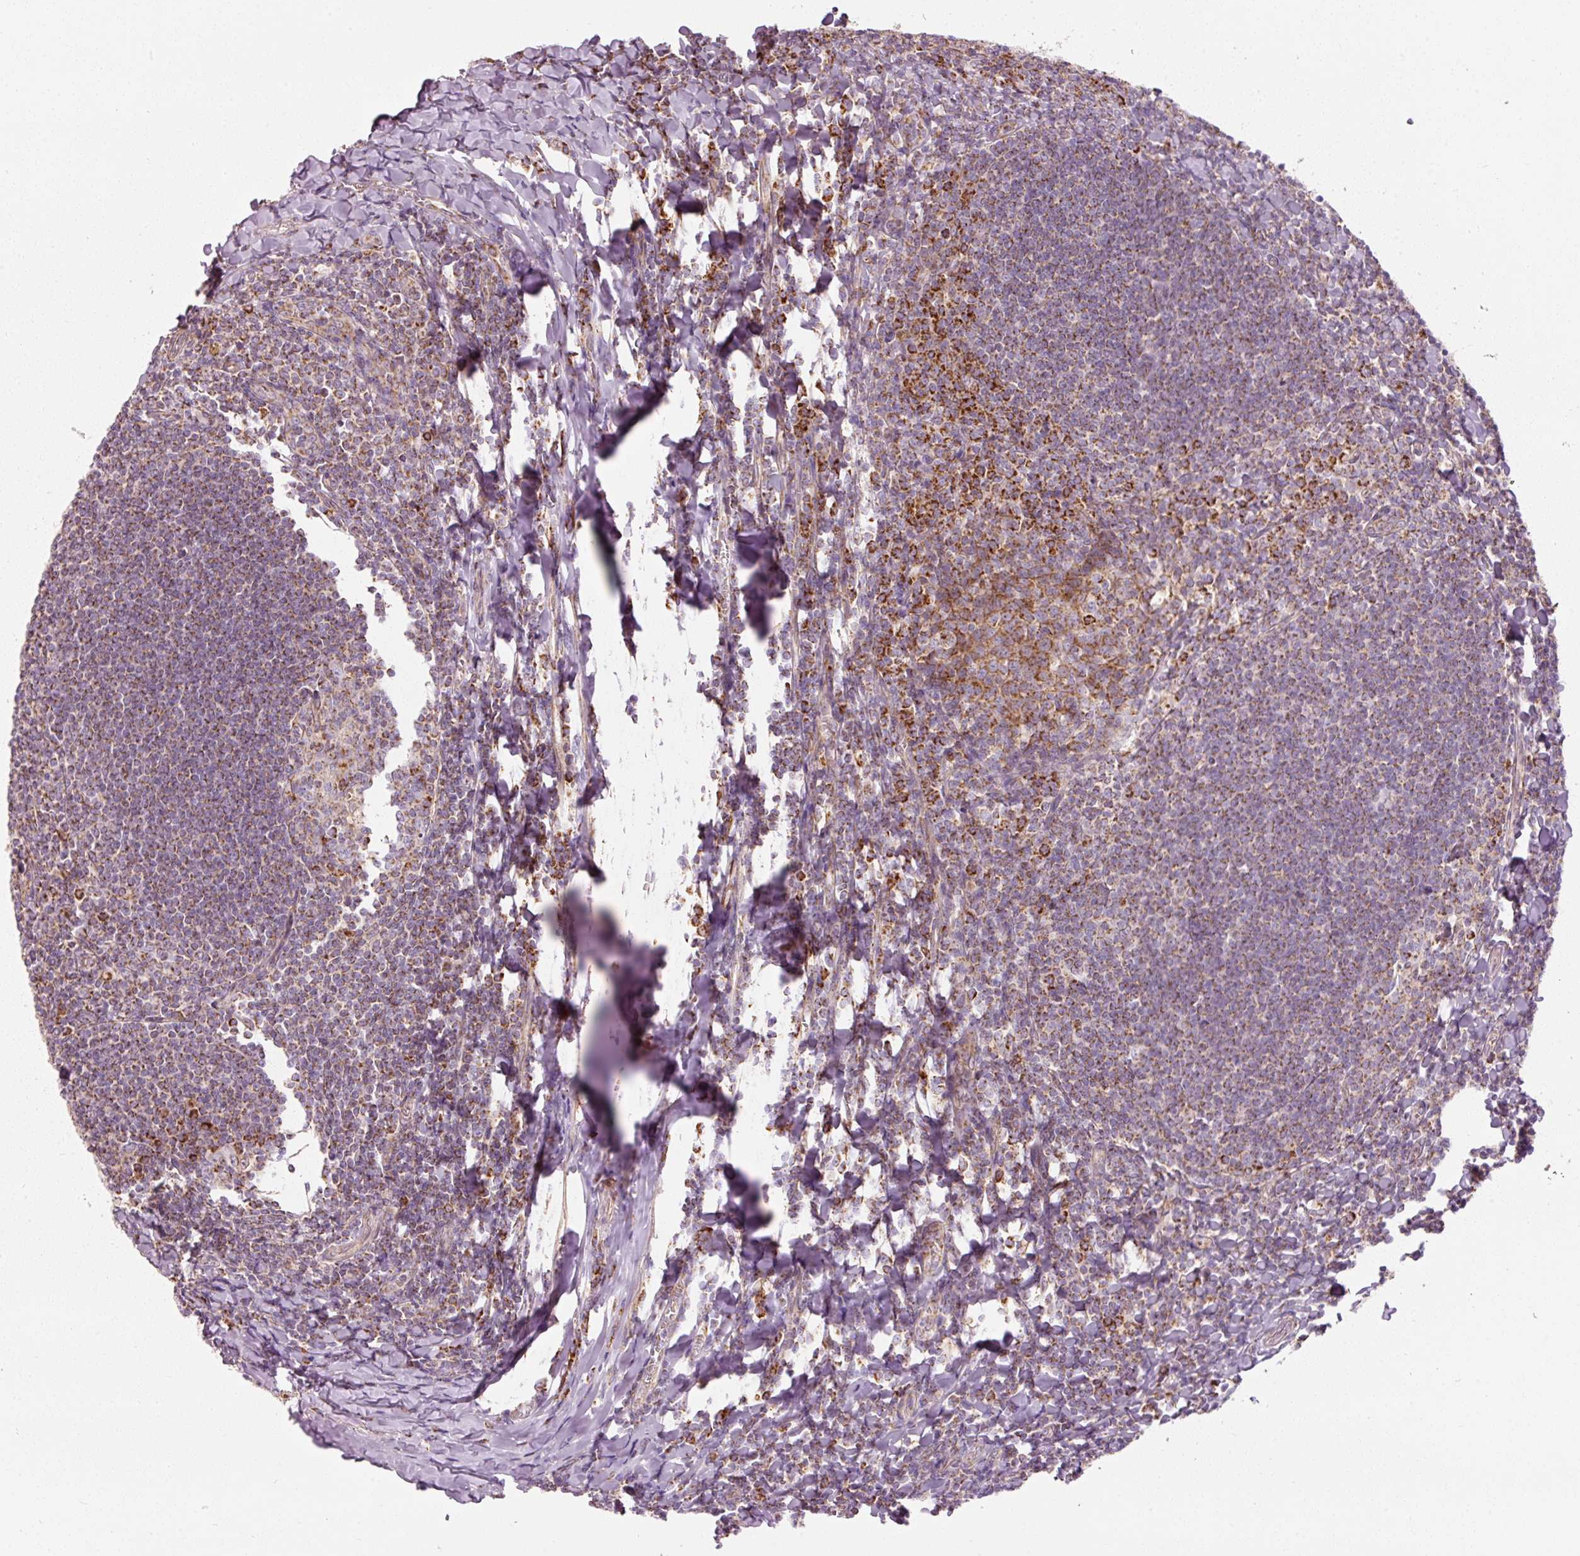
{"staining": {"intensity": "moderate", "quantity": ">75%", "location": "cytoplasmic/membranous"}, "tissue": "tonsil", "cell_type": "Germinal center cells", "image_type": "normal", "snomed": [{"axis": "morphology", "description": "Normal tissue, NOS"}, {"axis": "topography", "description": "Tonsil"}], "caption": "Human tonsil stained with a brown dye shows moderate cytoplasmic/membranous positive staining in about >75% of germinal center cells.", "gene": "NDUFB4", "patient": {"sex": "male", "age": 27}}